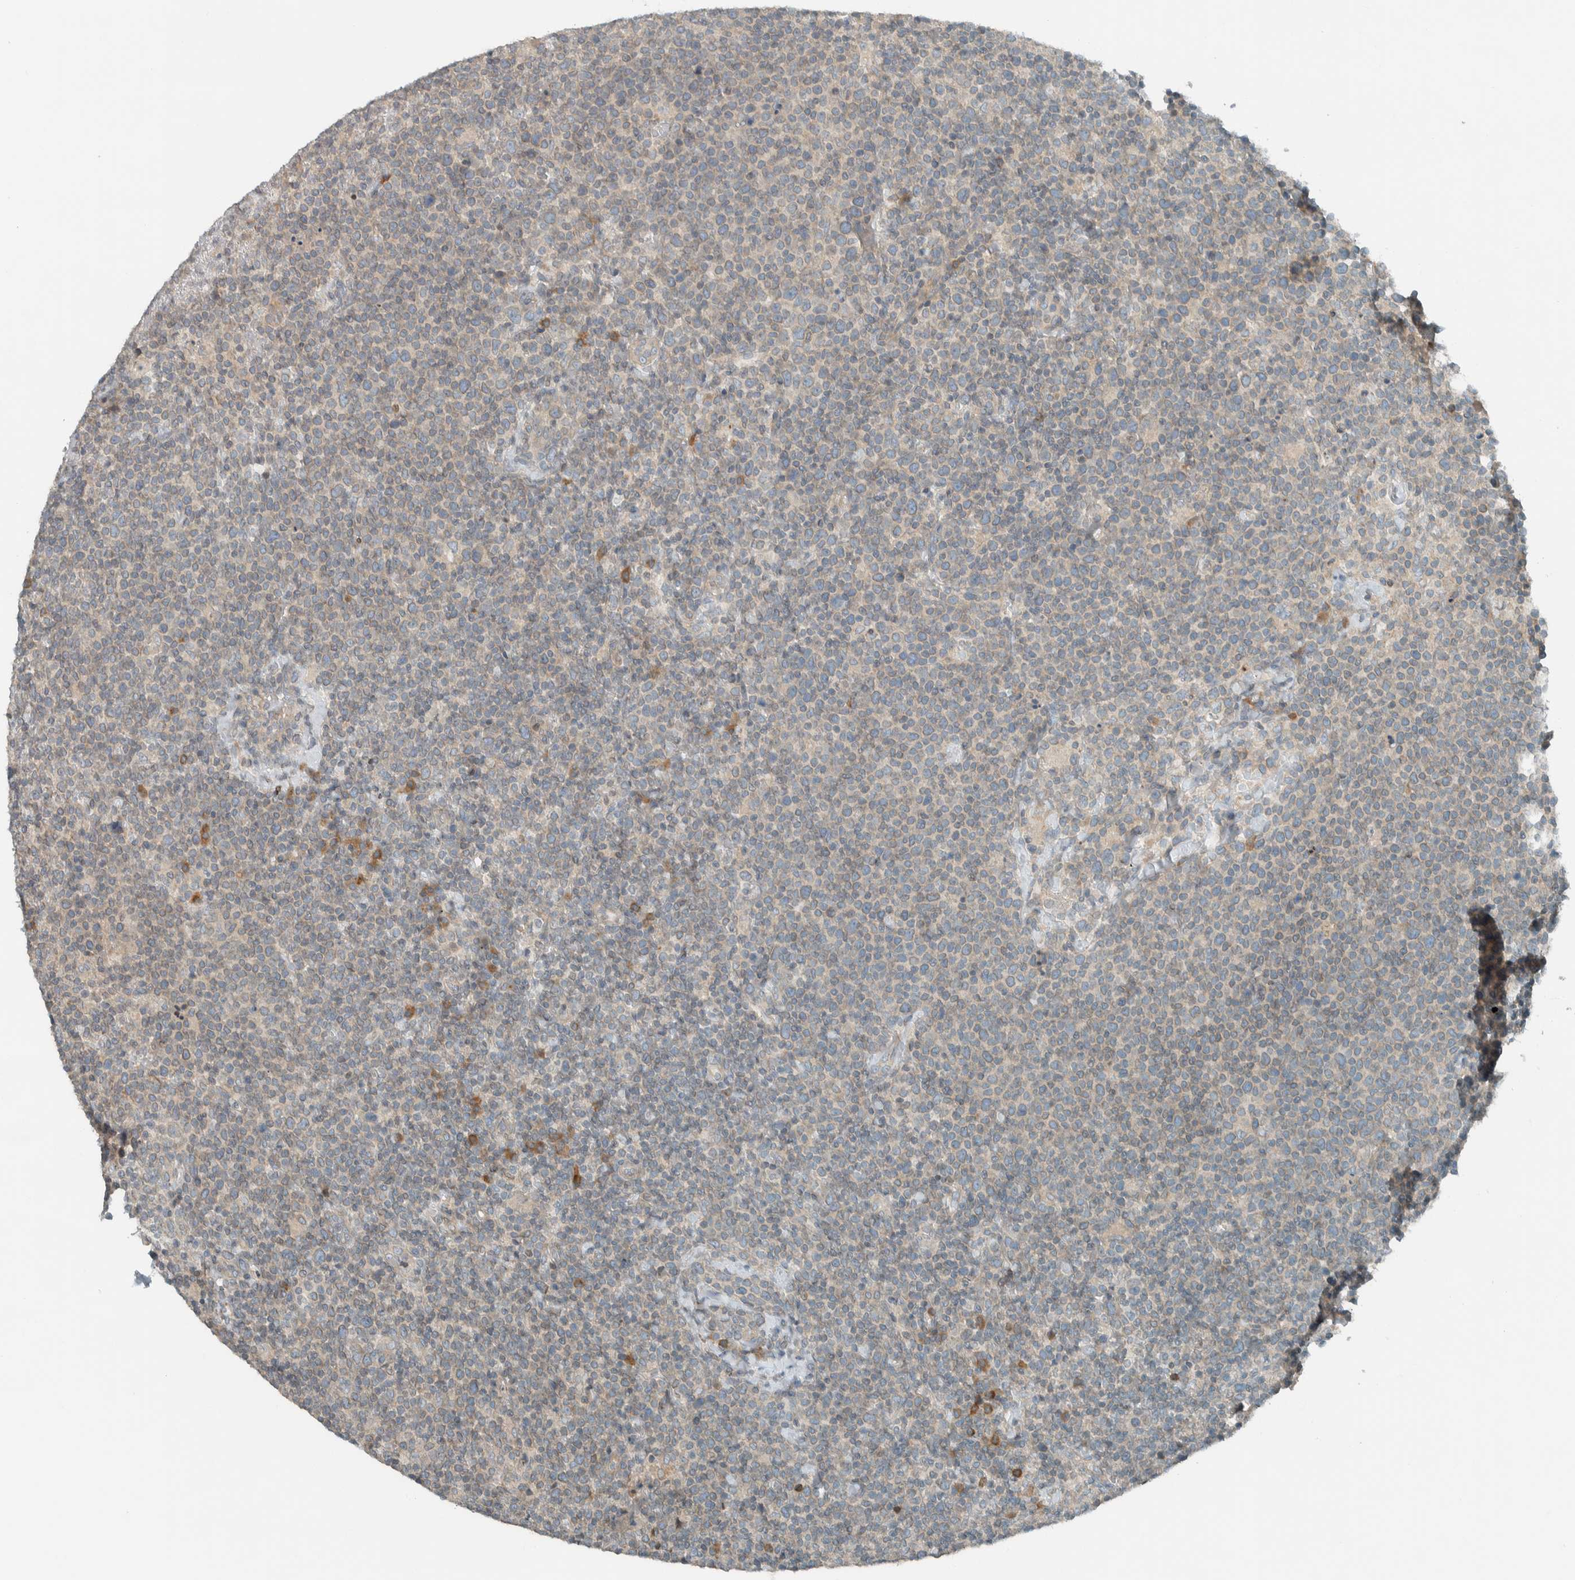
{"staining": {"intensity": "weak", "quantity": "<25%", "location": "cytoplasmic/membranous"}, "tissue": "lymphoma", "cell_type": "Tumor cells", "image_type": "cancer", "snomed": [{"axis": "morphology", "description": "Malignant lymphoma, non-Hodgkin's type, High grade"}, {"axis": "topography", "description": "Lymph node"}], "caption": "DAB immunohistochemical staining of human lymphoma shows no significant staining in tumor cells. Brightfield microscopy of immunohistochemistry (IHC) stained with DAB (3,3'-diaminobenzidine) (brown) and hematoxylin (blue), captured at high magnification.", "gene": "SEL1L", "patient": {"sex": "male", "age": 61}}